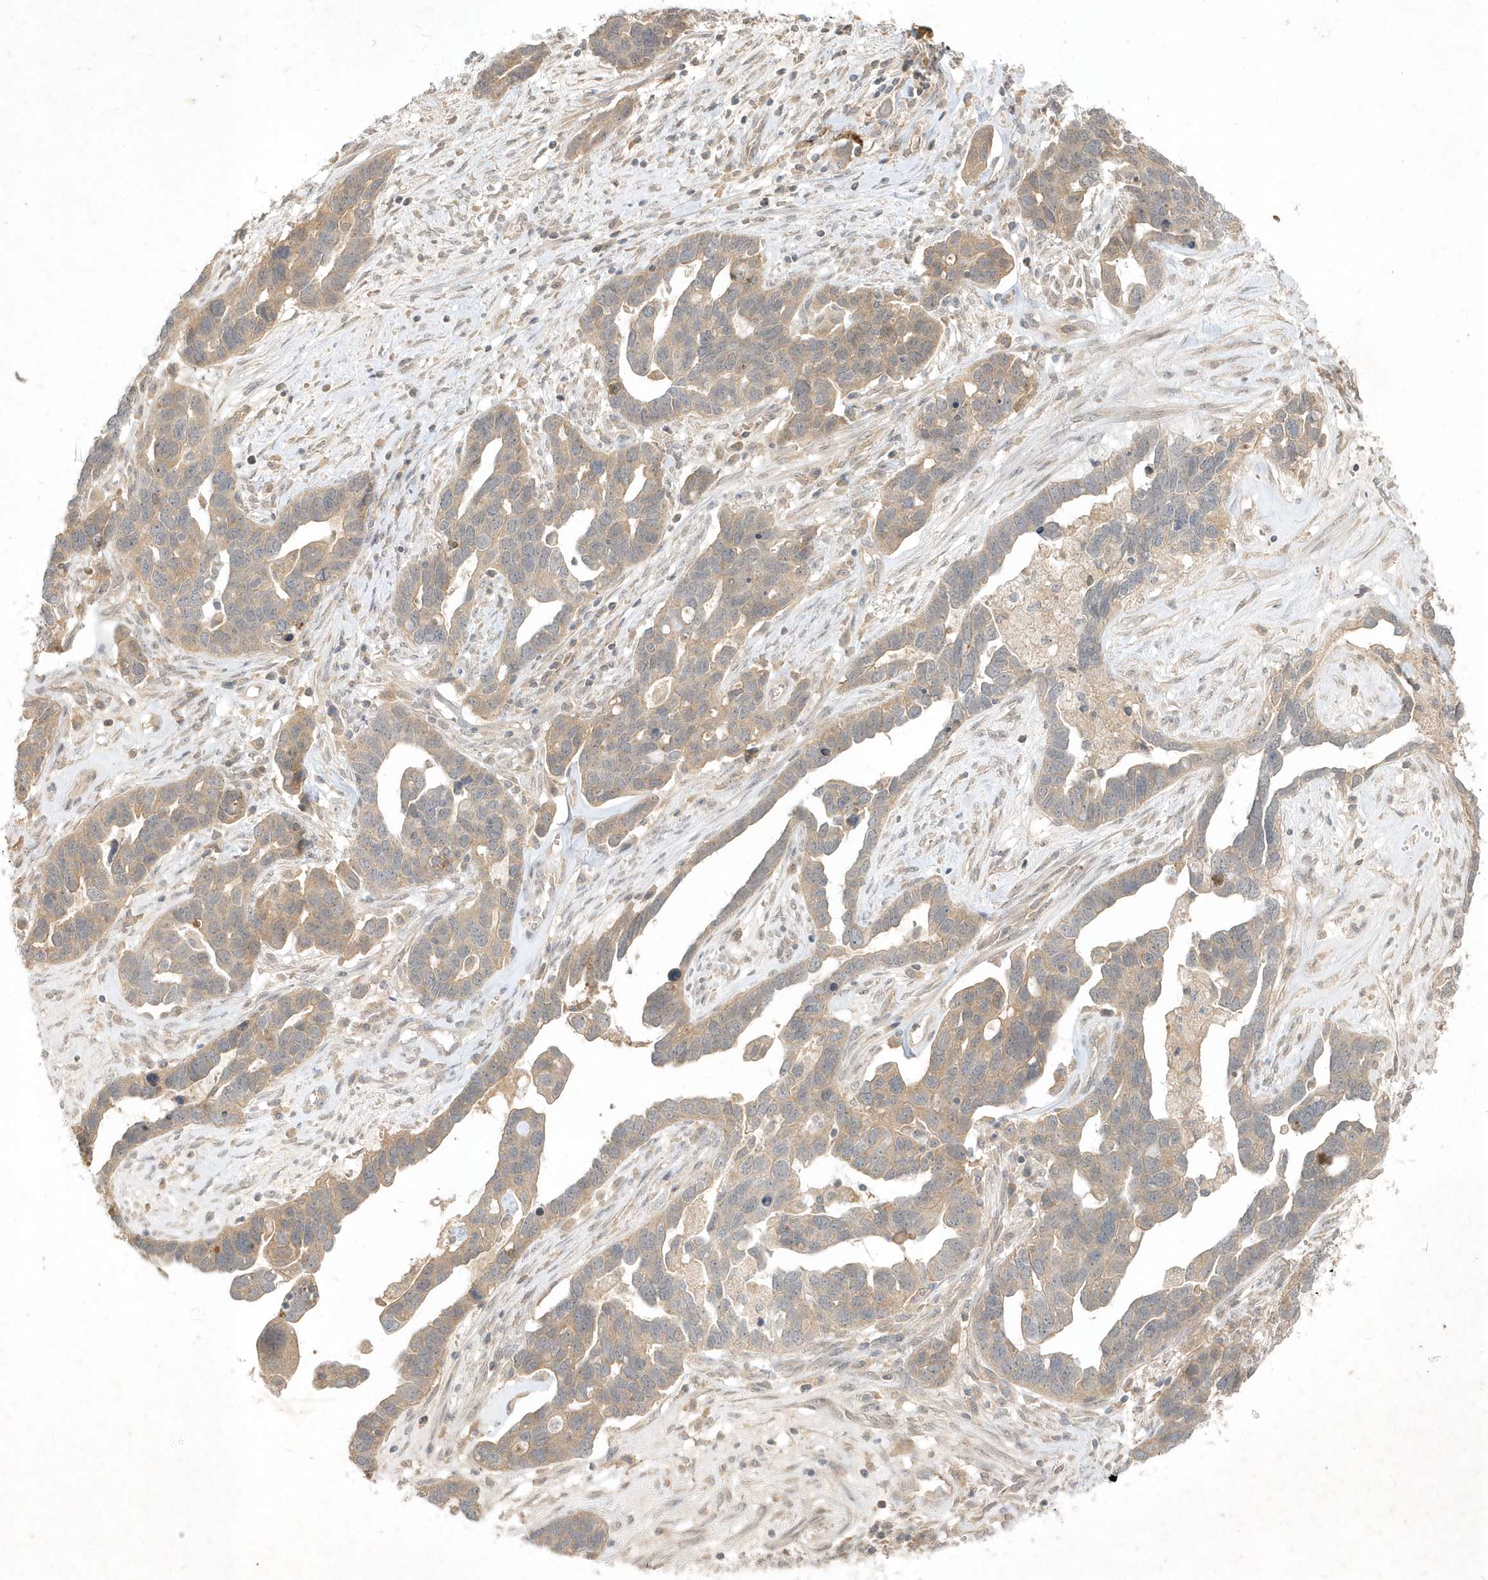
{"staining": {"intensity": "weak", "quantity": ">75%", "location": "cytoplasmic/membranous"}, "tissue": "ovarian cancer", "cell_type": "Tumor cells", "image_type": "cancer", "snomed": [{"axis": "morphology", "description": "Cystadenocarcinoma, serous, NOS"}, {"axis": "topography", "description": "Ovary"}], "caption": "IHC (DAB) staining of ovarian cancer exhibits weak cytoplasmic/membranous protein positivity in about >75% of tumor cells.", "gene": "BOD1", "patient": {"sex": "female", "age": 54}}